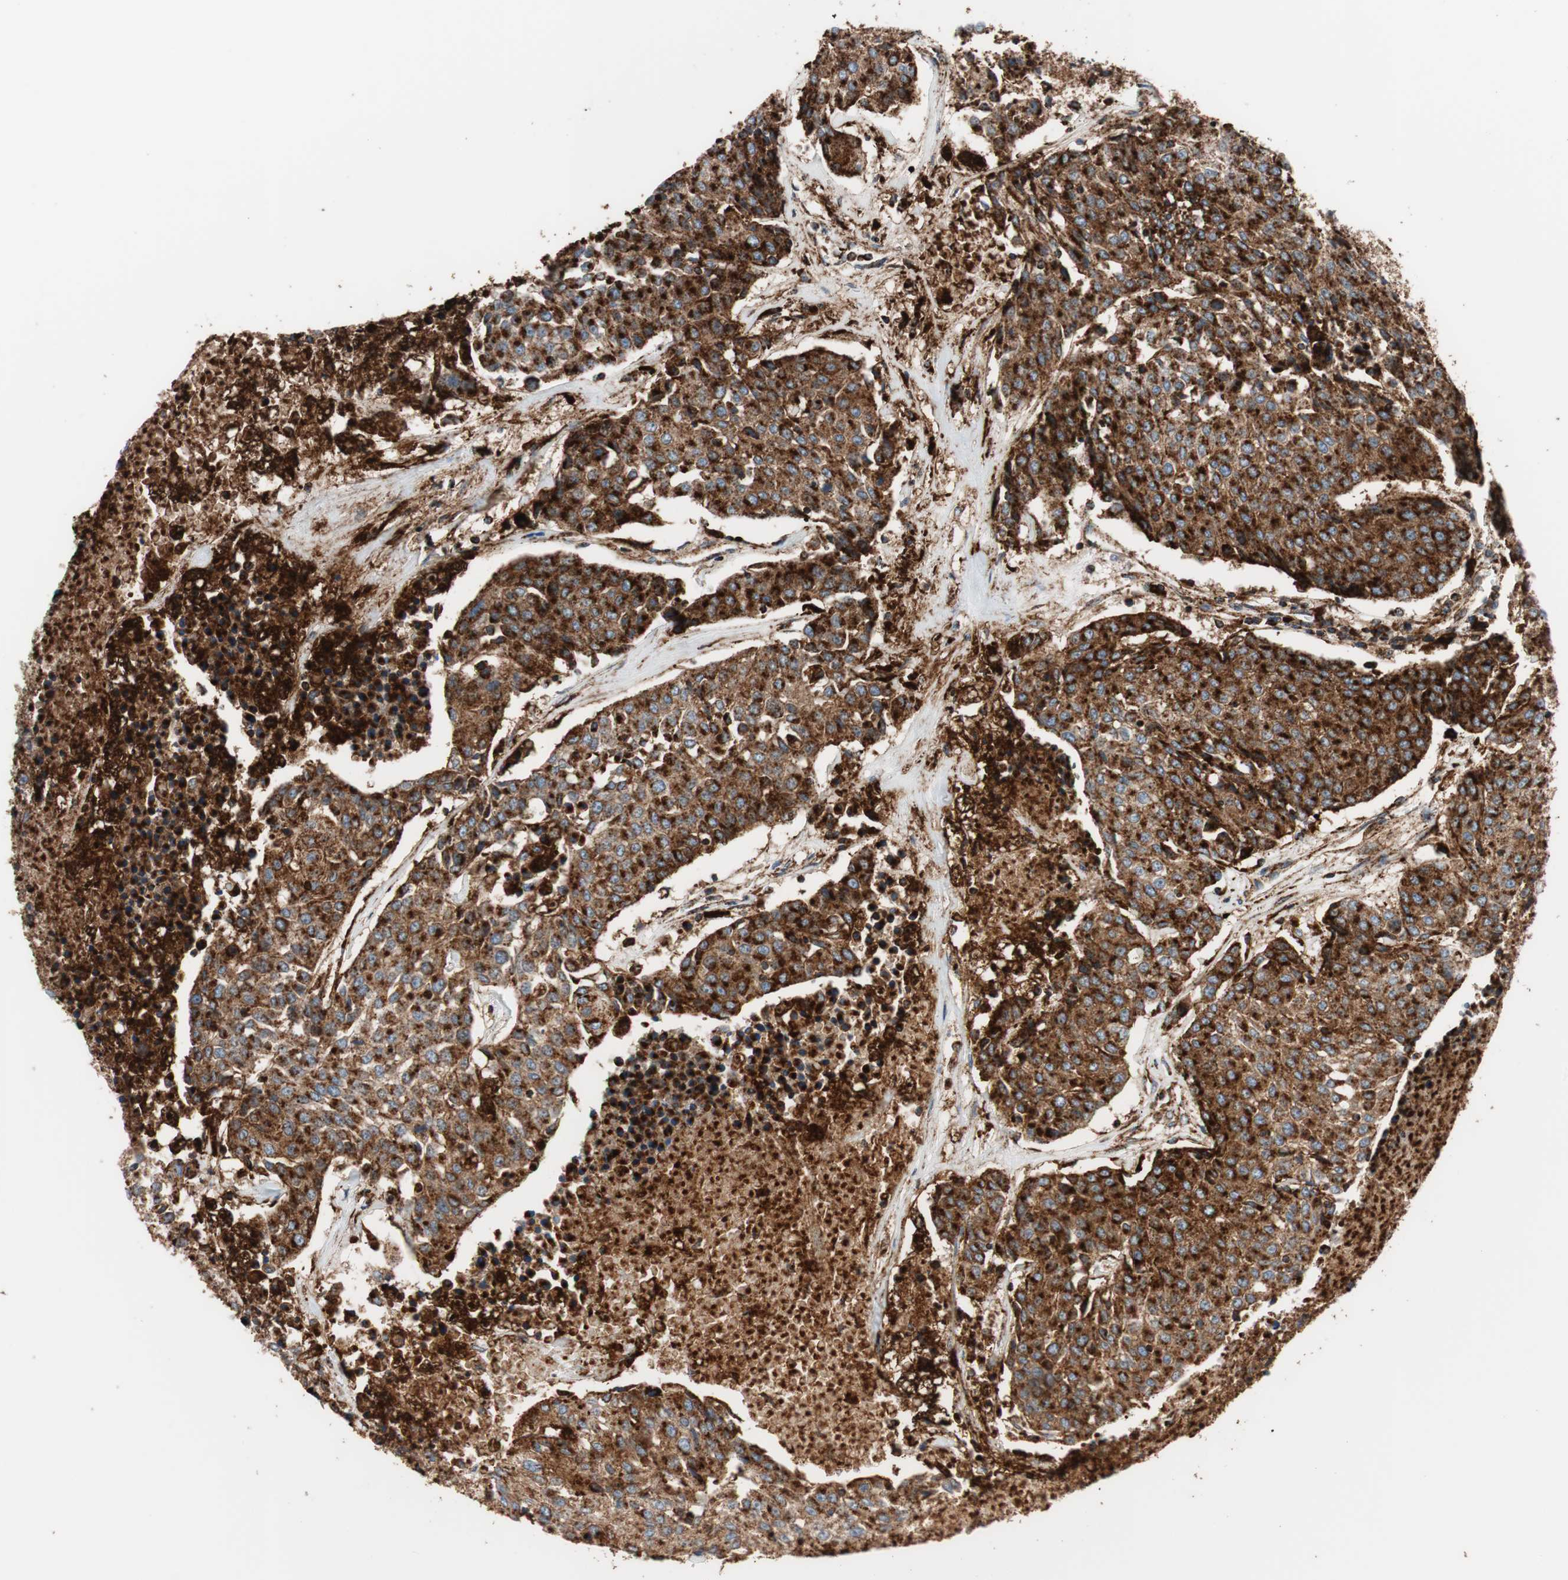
{"staining": {"intensity": "strong", "quantity": ">75%", "location": "cytoplasmic/membranous"}, "tissue": "urothelial cancer", "cell_type": "Tumor cells", "image_type": "cancer", "snomed": [{"axis": "morphology", "description": "Urothelial carcinoma, High grade"}, {"axis": "topography", "description": "Urinary bladder"}], "caption": "Urothelial cancer stained with a brown dye displays strong cytoplasmic/membranous positive staining in about >75% of tumor cells.", "gene": "LAMP1", "patient": {"sex": "female", "age": 85}}